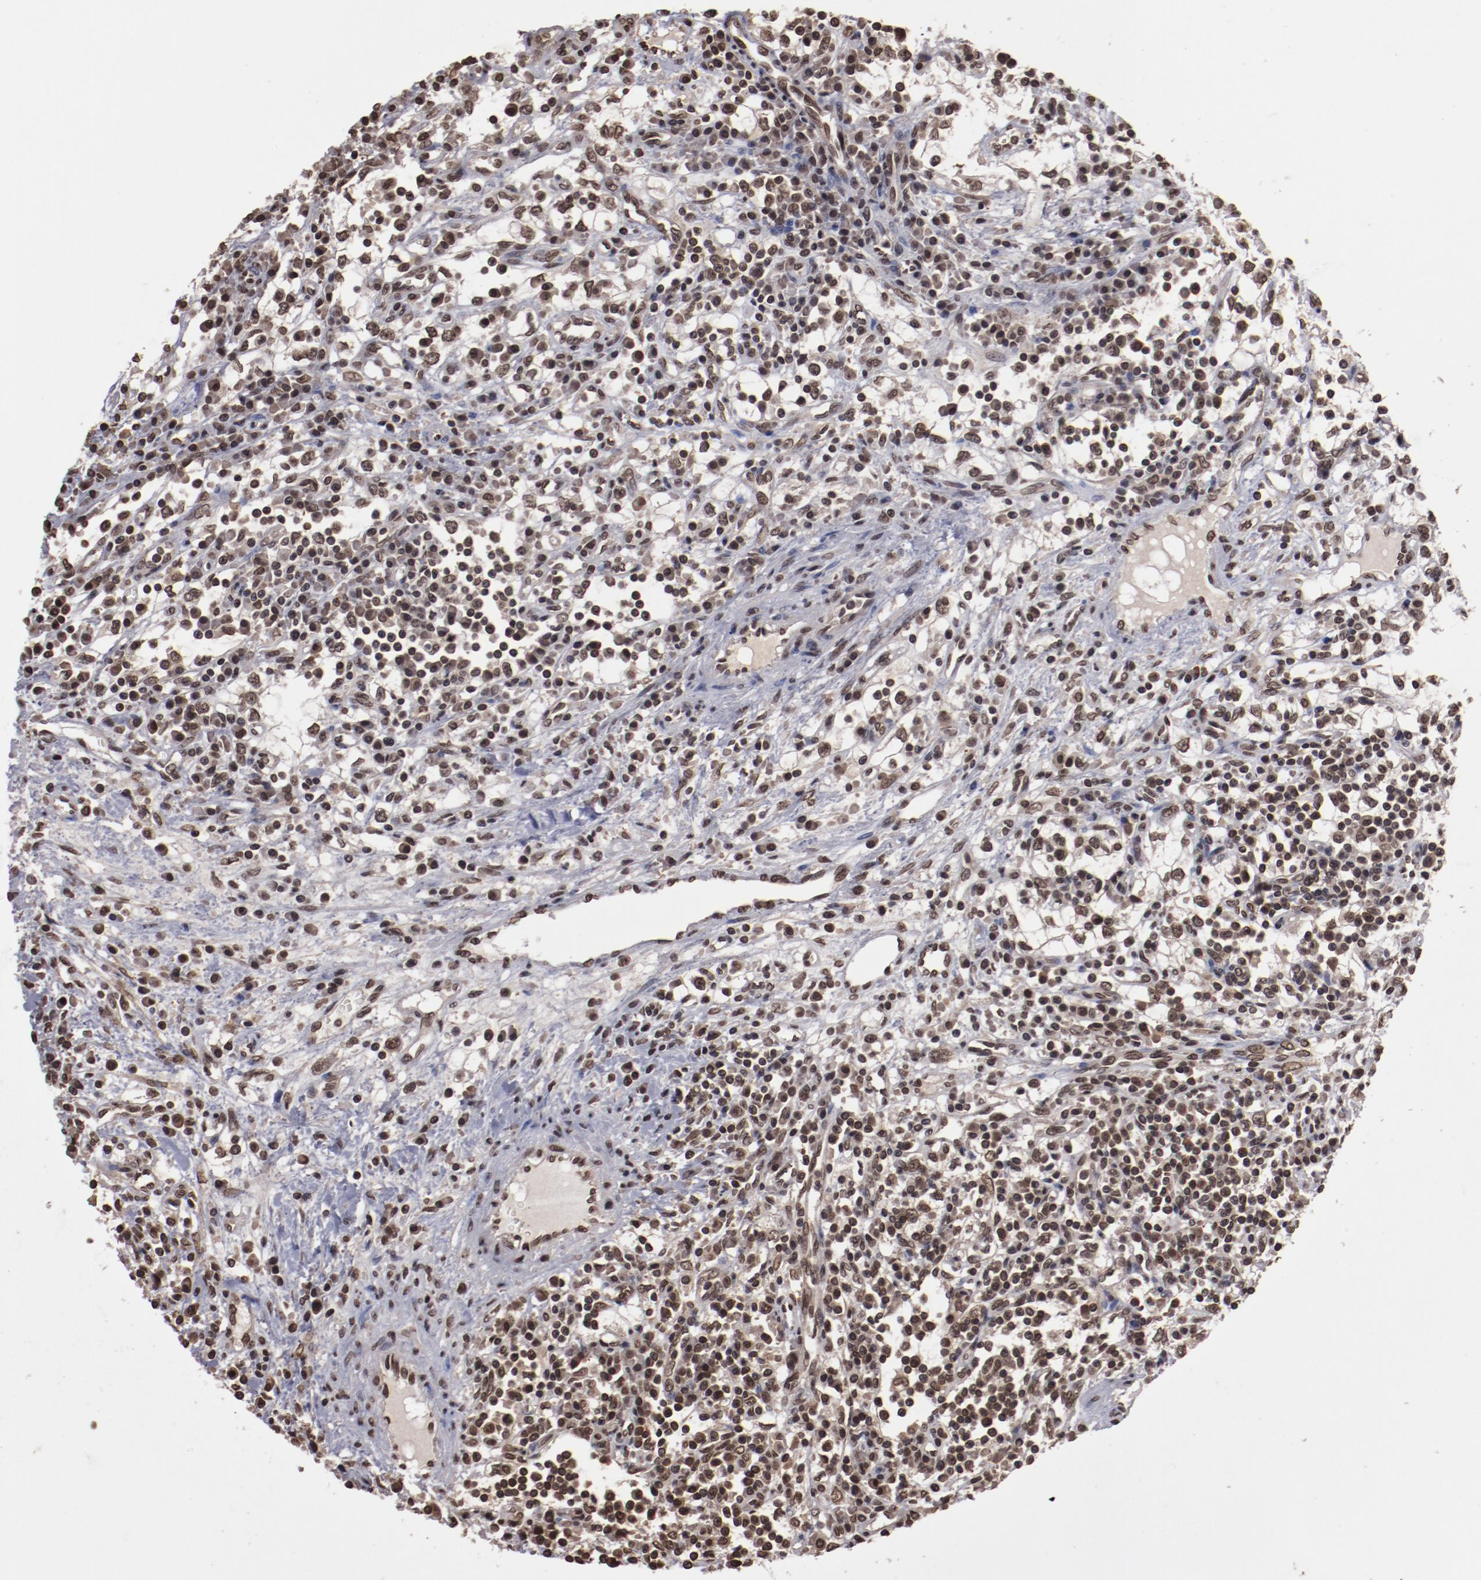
{"staining": {"intensity": "moderate", "quantity": ">75%", "location": "nuclear"}, "tissue": "renal cancer", "cell_type": "Tumor cells", "image_type": "cancer", "snomed": [{"axis": "morphology", "description": "Adenocarcinoma, NOS"}, {"axis": "topography", "description": "Kidney"}], "caption": "The photomicrograph demonstrates staining of adenocarcinoma (renal), revealing moderate nuclear protein expression (brown color) within tumor cells. (DAB = brown stain, brightfield microscopy at high magnification).", "gene": "AKT1", "patient": {"sex": "male", "age": 82}}